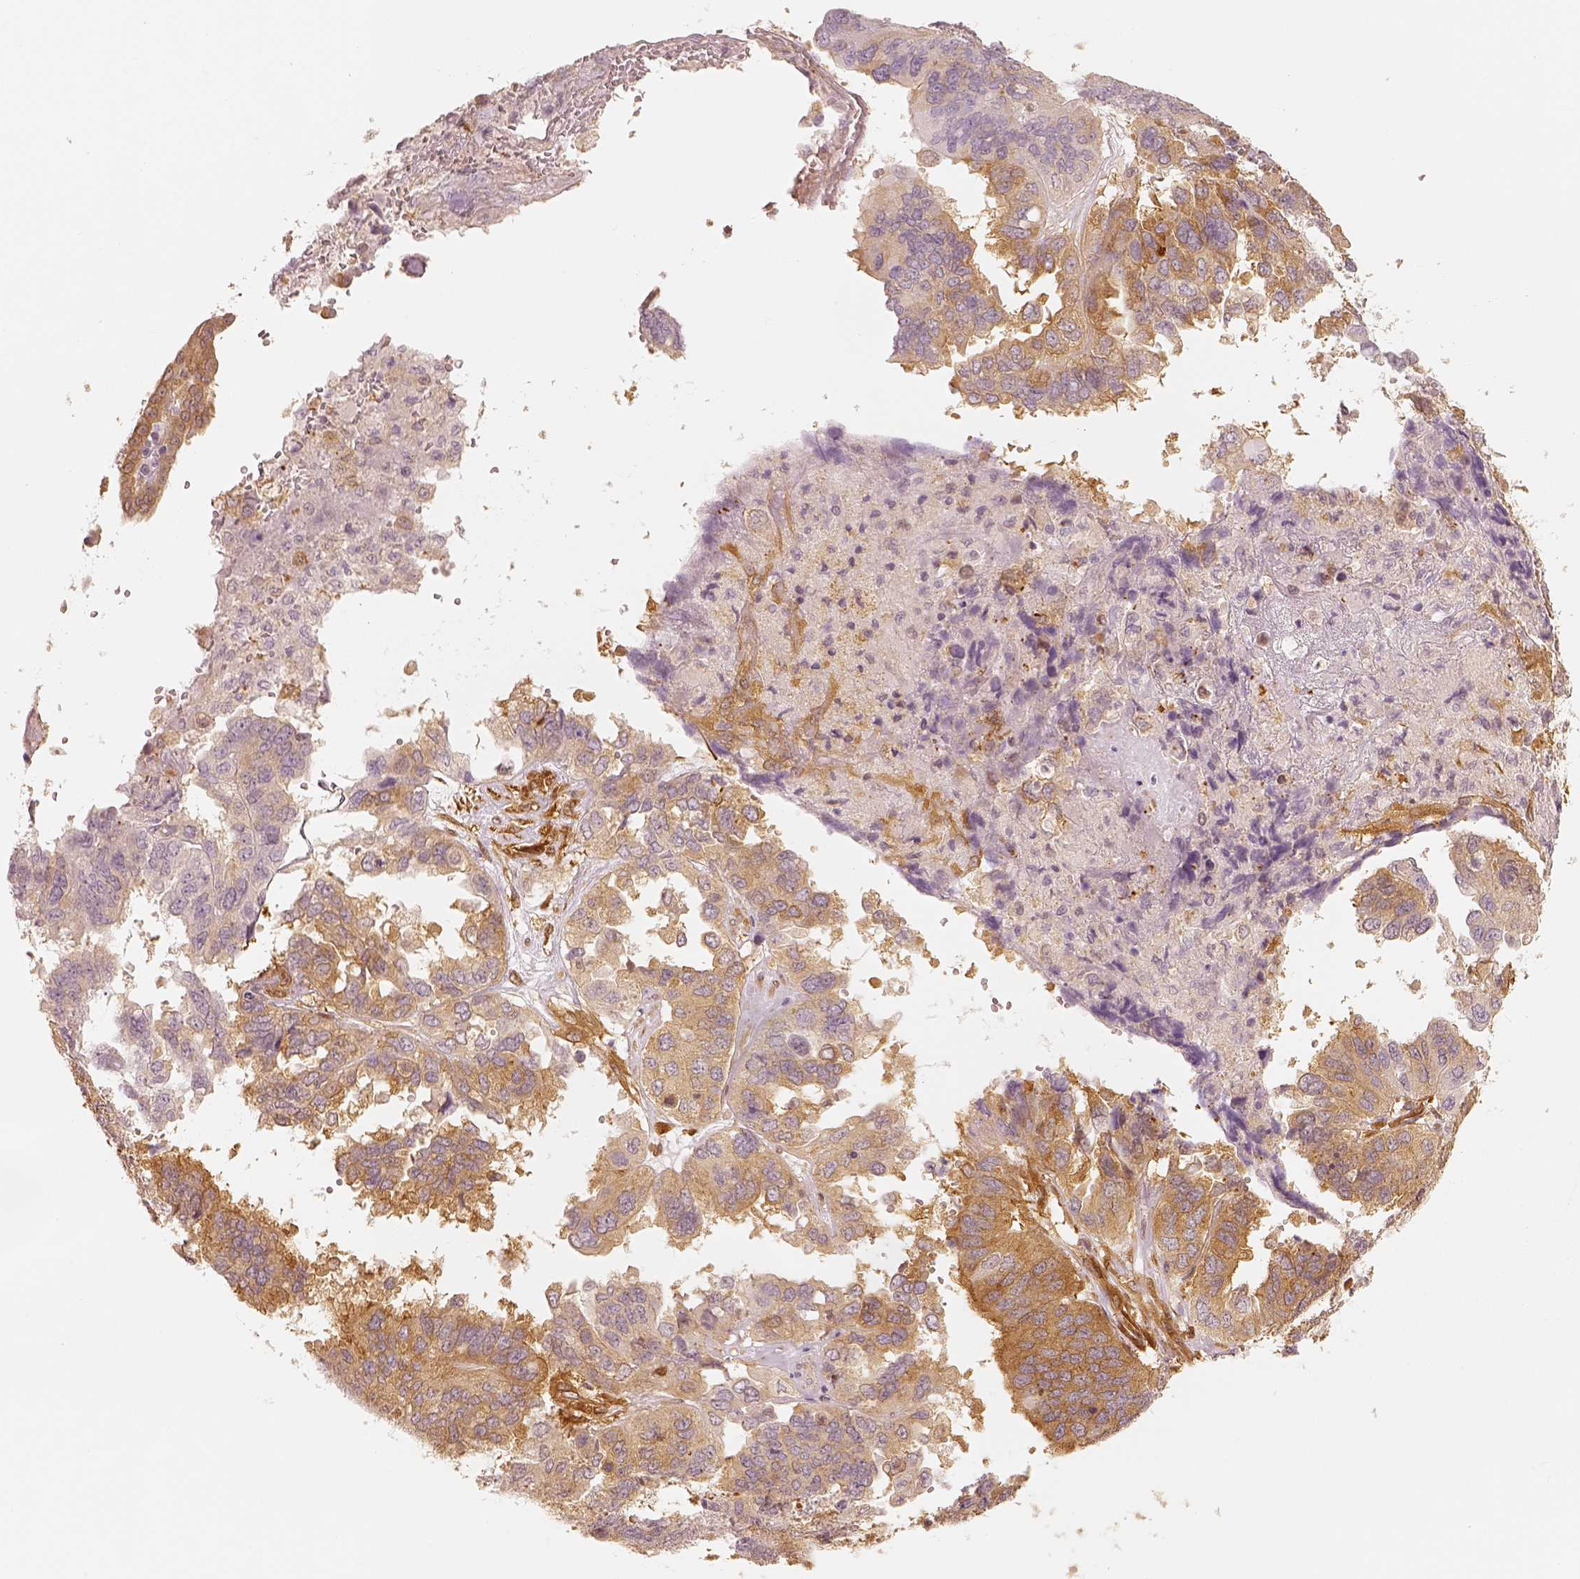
{"staining": {"intensity": "moderate", "quantity": ">75%", "location": "cytoplasmic/membranous"}, "tissue": "ovarian cancer", "cell_type": "Tumor cells", "image_type": "cancer", "snomed": [{"axis": "morphology", "description": "Cystadenocarcinoma, serous, NOS"}, {"axis": "topography", "description": "Ovary"}], "caption": "Tumor cells display moderate cytoplasmic/membranous positivity in approximately >75% of cells in serous cystadenocarcinoma (ovarian).", "gene": "FSCN1", "patient": {"sex": "female", "age": 79}}